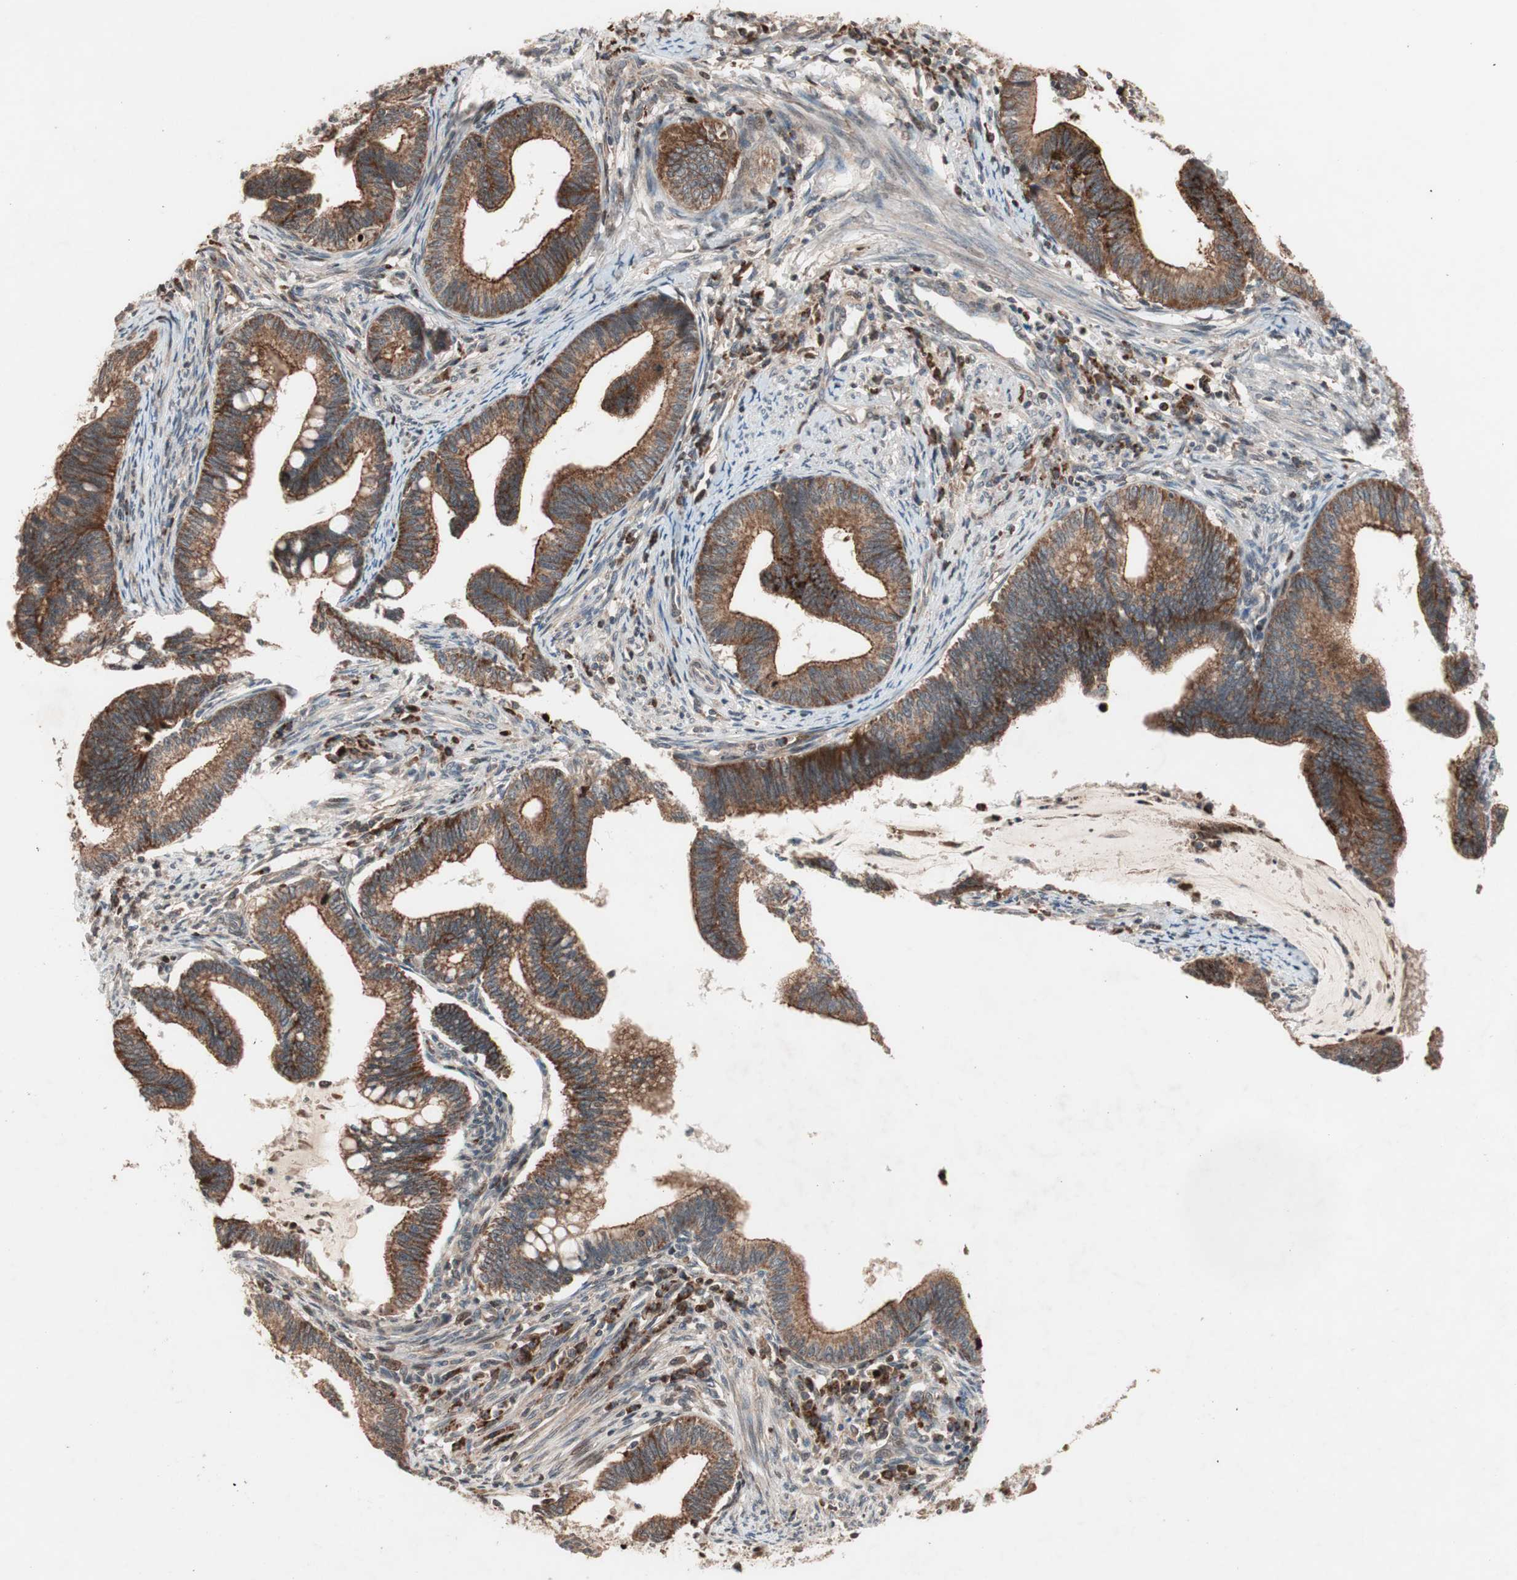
{"staining": {"intensity": "strong", "quantity": ">75%", "location": "cytoplasmic/membranous"}, "tissue": "cervical cancer", "cell_type": "Tumor cells", "image_type": "cancer", "snomed": [{"axis": "morphology", "description": "Adenocarcinoma, NOS"}, {"axis": "topography", "description": "Cervix"}], "caption": "Protein staining of cervical adenocarcinoma tissue demonstrates strong cytoplasmic/membranous positivity in approximately >75% of tumor cells. (Stains: DAB (3,3'-diaminobenzidine) in brown, nuclei in blue, Microscopy: brightfield microscopy at high magnification).", "gene": "NF2", "patient": {"sex": "female", "age": 36}}